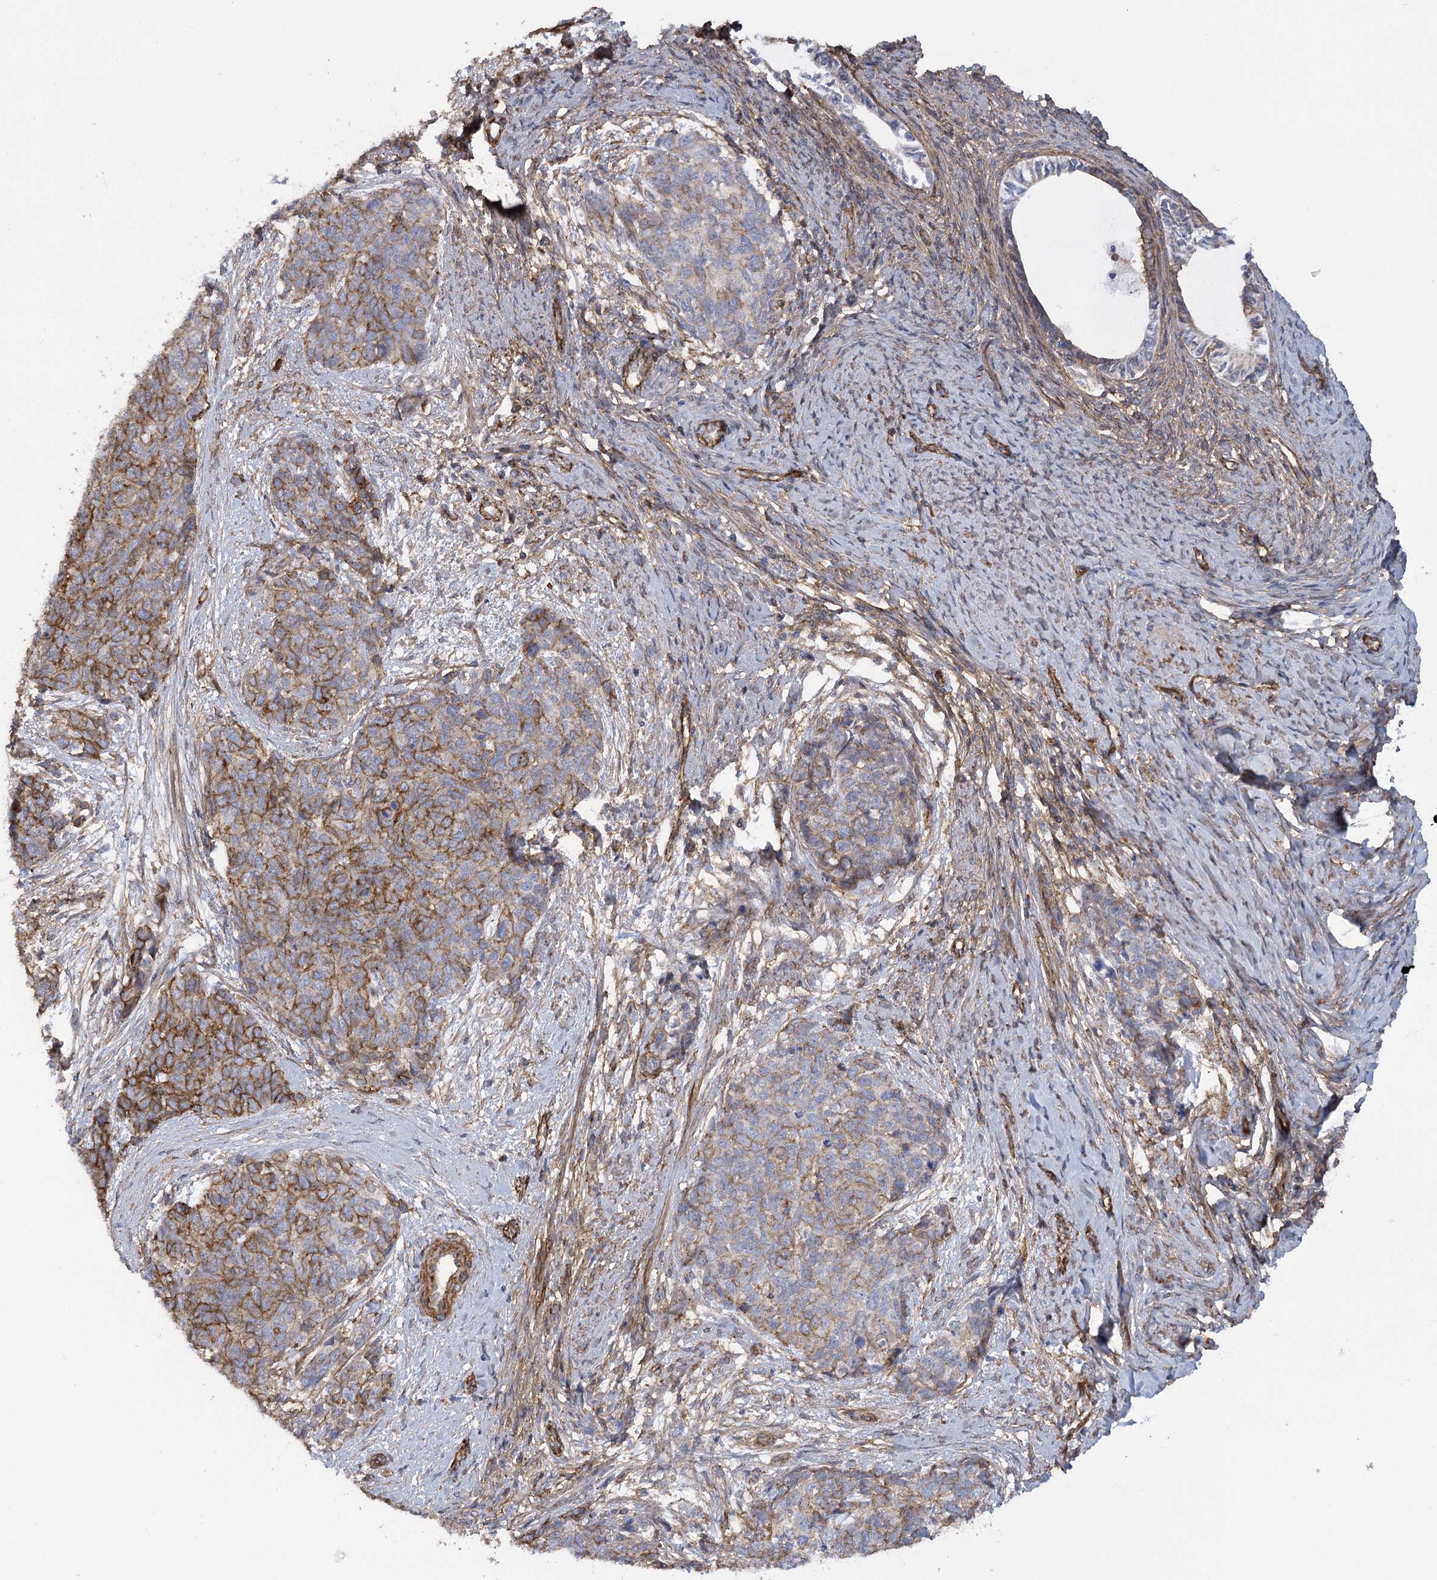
{"staining": {"intensity": "moderate", "quantity": ">75%", "location": "cytoplasmic/membranous"}, "tissue": "cervical cancer", "cell_type": "Tumor cells", "image_type": "cancer", "snomed": [{"axis": "morphology", "description": "Squamous cell carcinoma, NOS"}, {"axis": "topography", "description": "Cervix"}], "caption": "Protein staining of squamous cell carcinoma (cervical) tissue reveals moderate cytoplasmic/membranous positivity in approximately >75% of tumor cells. (Stains: DAB (3,3'-diaminobenzidine) in brown, nuclei in blue, Microscopy: brightfield microscopy at high magnification).", "gene": "SYNPO2", "patient": {"sex": "female", "age": 63}}